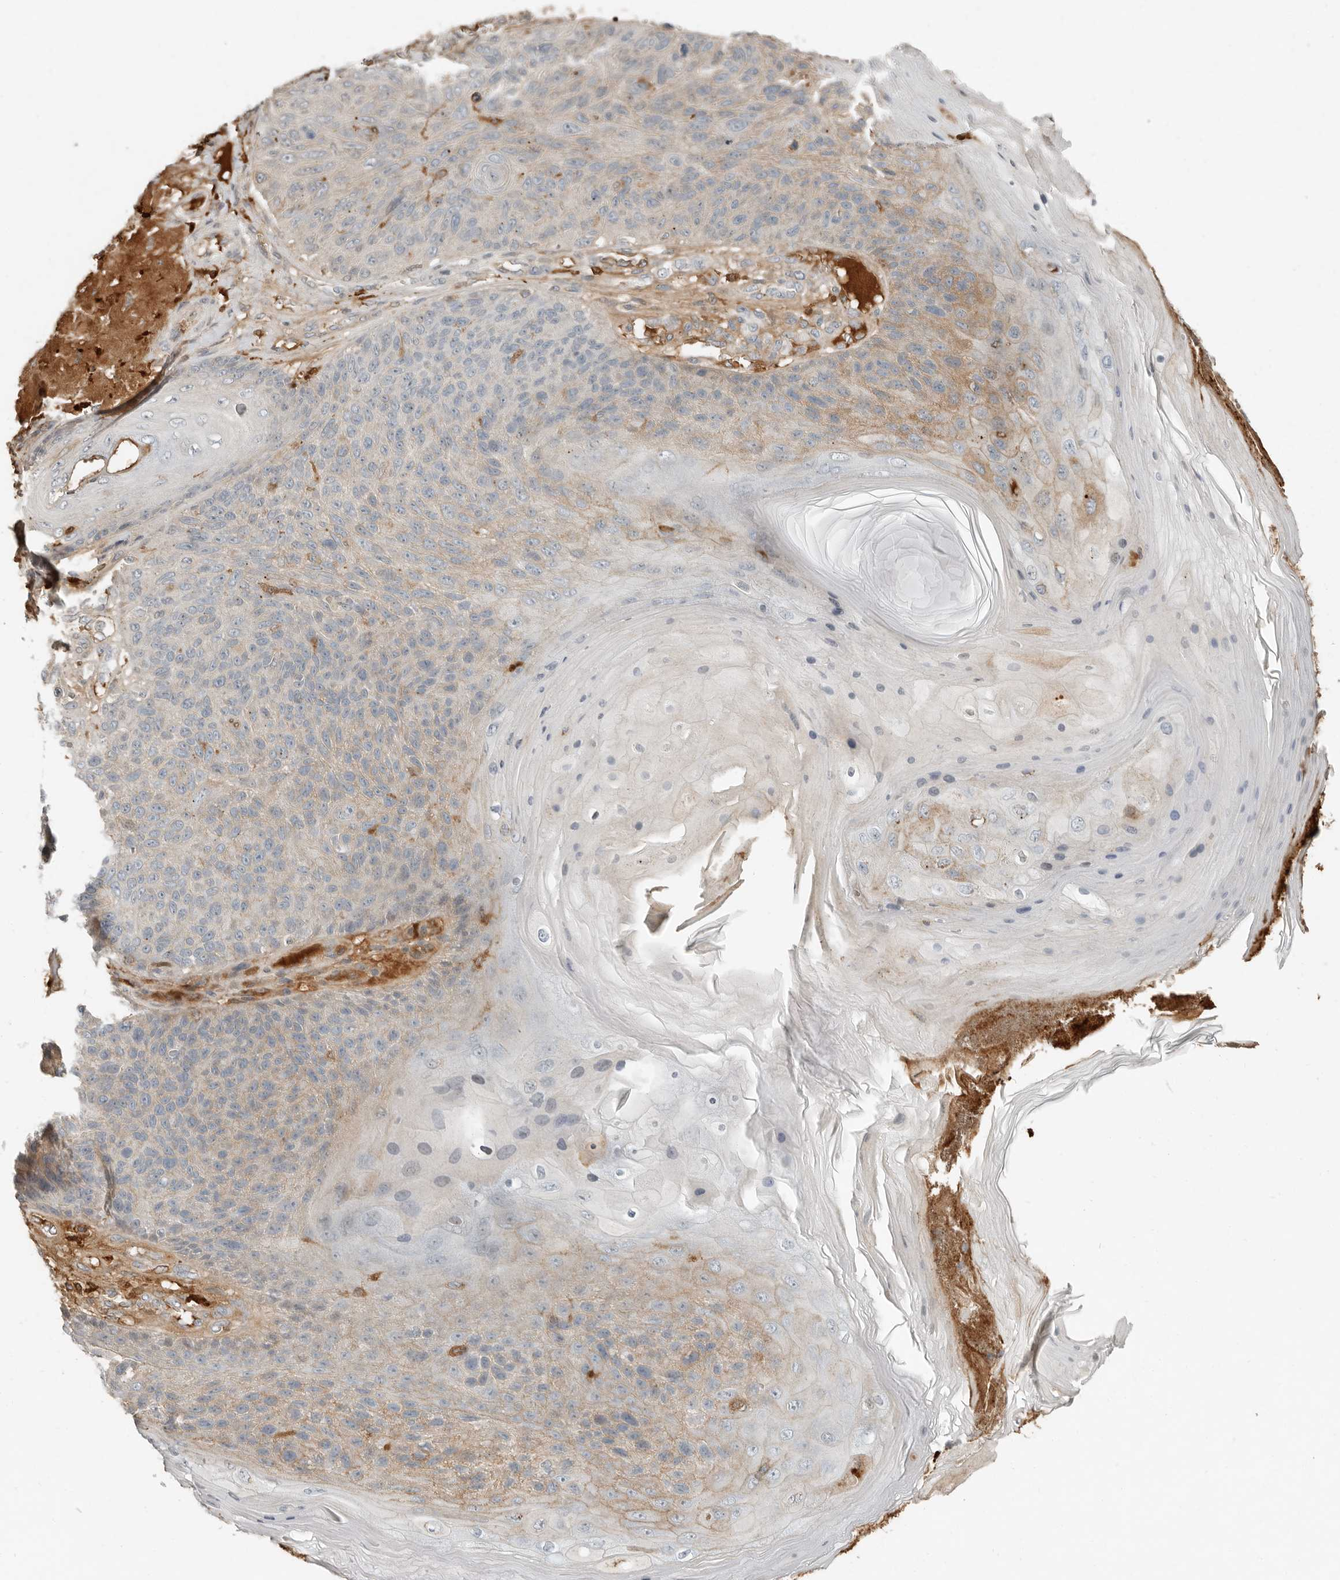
{"staining": {"intensity": "weak", "quantity": "25%-75%", "location": "cytoplasmic/membranous"}, "tissue": "skin cancer", "cell_type": "Tumor cells", "image_type": "cancer", "snomed": [{"axis": "morphology", "description": "Squamous cell carcinoma, NOS"}, {"axis": "topography", "description": "Skin"}], "caption": "DAB immunohistochemical staining of human skin cancer (squamous cell carcinoma) demonstrates weak cytoplasmic/membranous protein expression in about 25%-75% of tumor cells. Immunohistochemistry (ihc) stains the protein in brown and the nuclei are stained blue.", "gene": "KLHL38", "patient": {"sex": "female", "age": 88}}